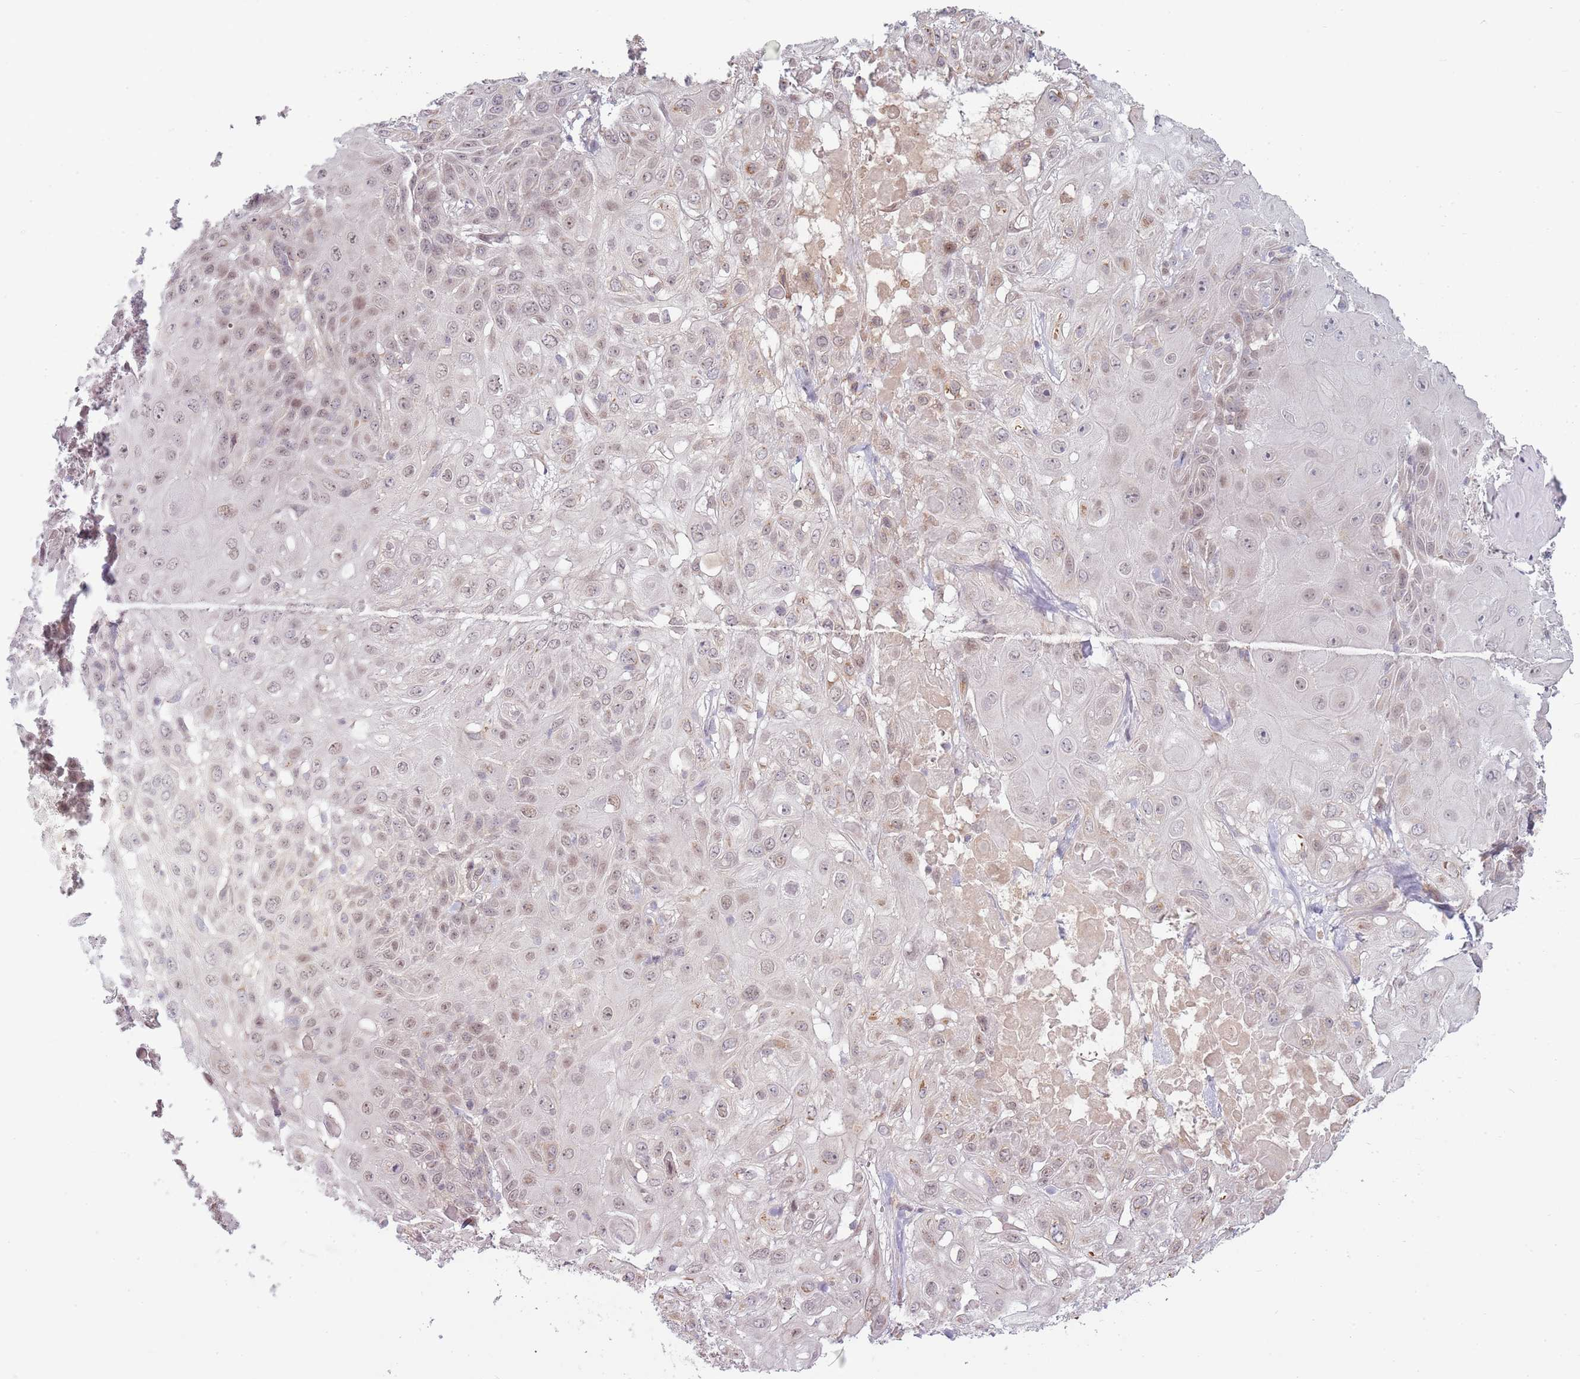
{"staining": {"intensity": "weak", "quantity": ">75%", "location": "nuclear"}, "tissue": "skin cancer", "cell_type": "Tumor cells", "image_type": "cancer", "snomed": [{"axis": "morphology", "description": "Normal tissue, NOS"}, {"axis": "morphology", "description": "Squamous cell carcinoma, NOS"}, {"axis": "topography", "description": "Skin"}, {"axis": "topography", "description": "Cartilage tissue"}], "caption": "A histopathology image of skin squamous cell carcinoma stained for a protein exhibits weak nuclear brown staining in tumor cells. (Stains: DAB in brown, nuclei in blue, Microscopy: brightfield microscopy at high magnification).", "gene": "ADGRG1", "patient": {"sex": "female", "age": 79}}